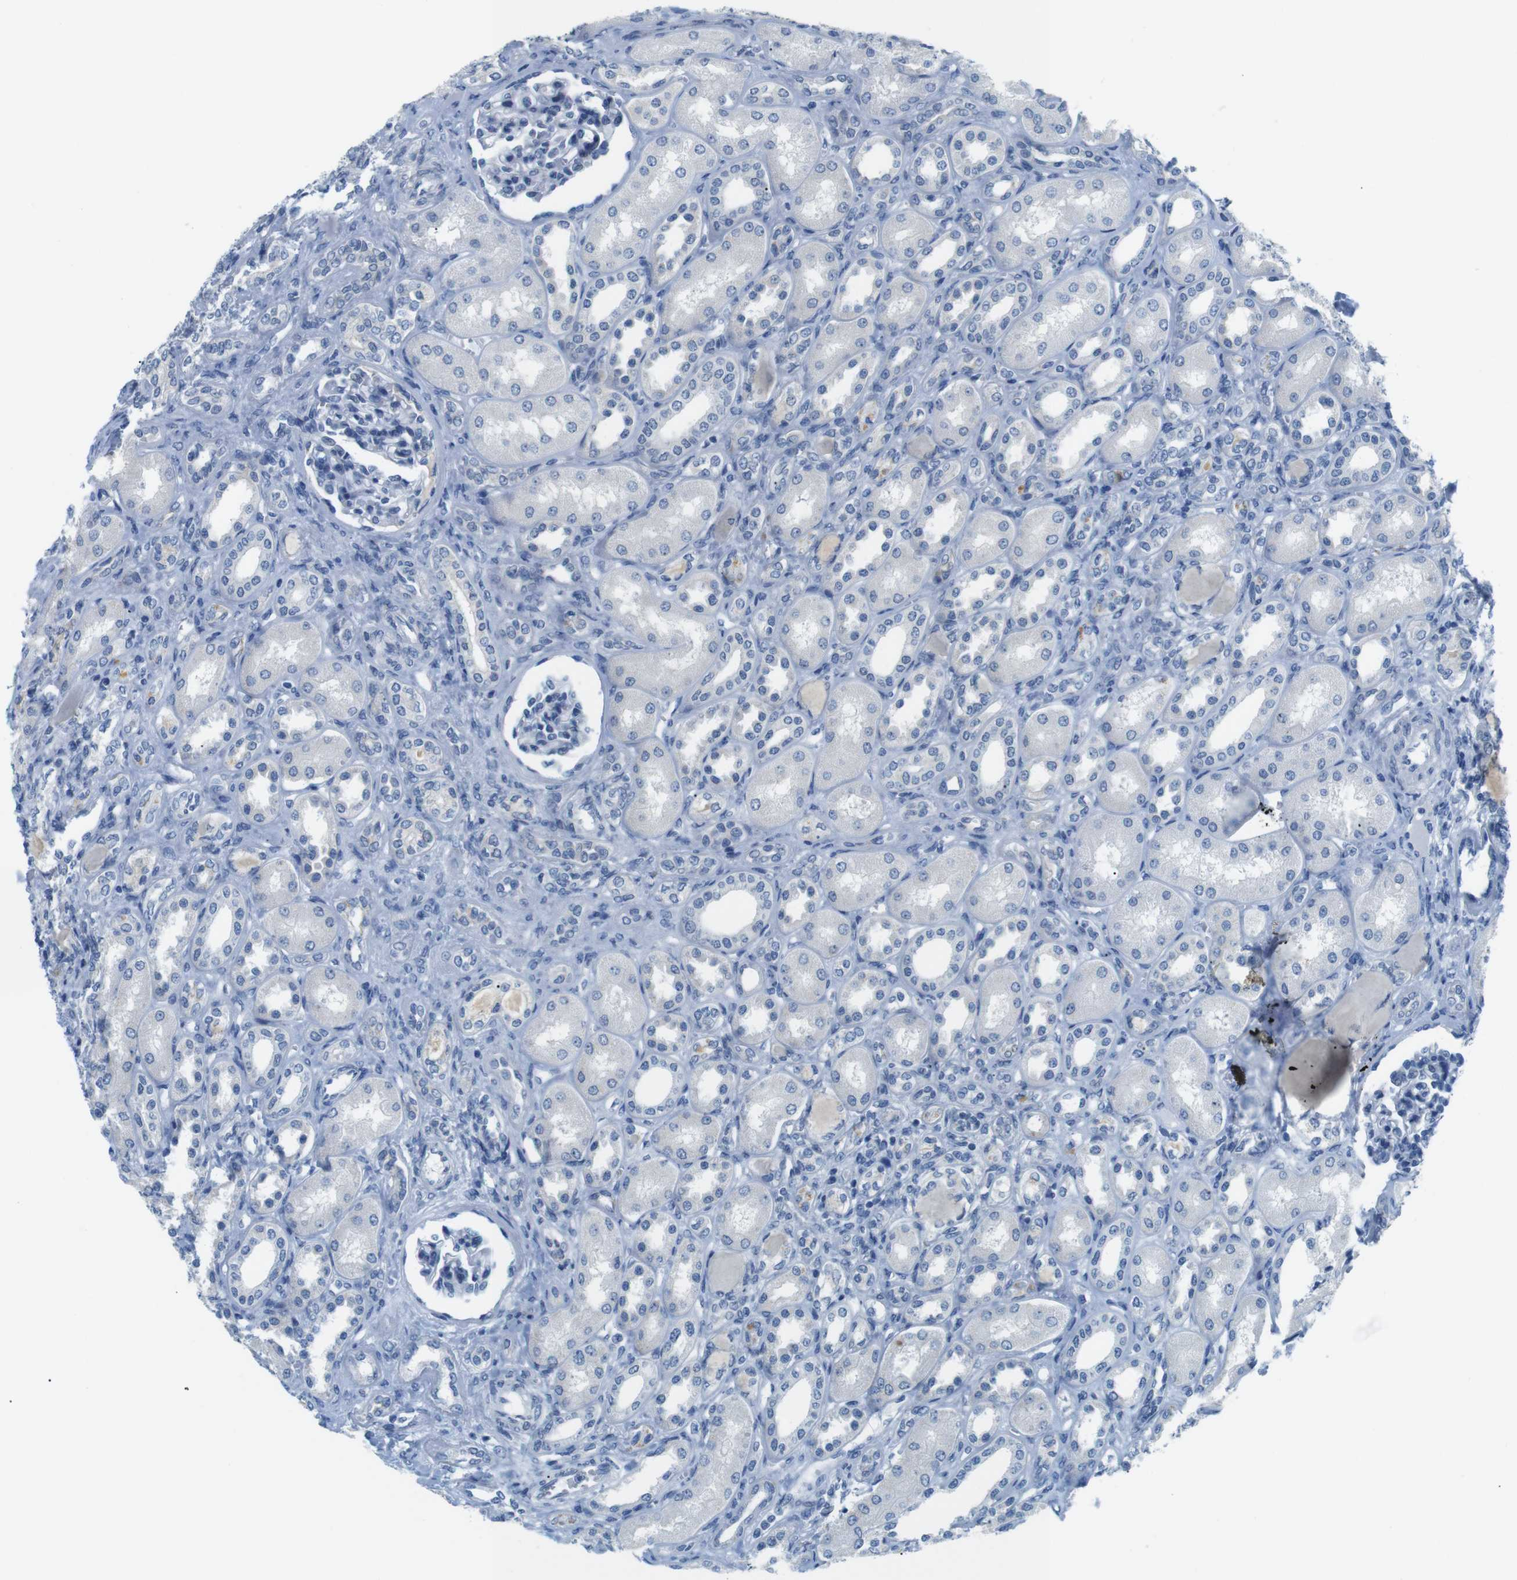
{"staining": {"intensity": "negative", "quantity": "none", "location": "none"}, "tissue": "kidney", "cell_type": "Cells in glomeruli", "image_type": "normal", "snomed": [{"axis": "morphology", "description": "Normal tissue, NOS"}, {"axis": "topography", "description": "Kidney"}], "caption": "Immunohistochemistry (IHC) photomicrograph of benign human kidney stained for a protein (brown), which shows no expression in cells in glomeruli.", "gene": "GOLGA2", "patient": {"sex": "male", "age": 7}}